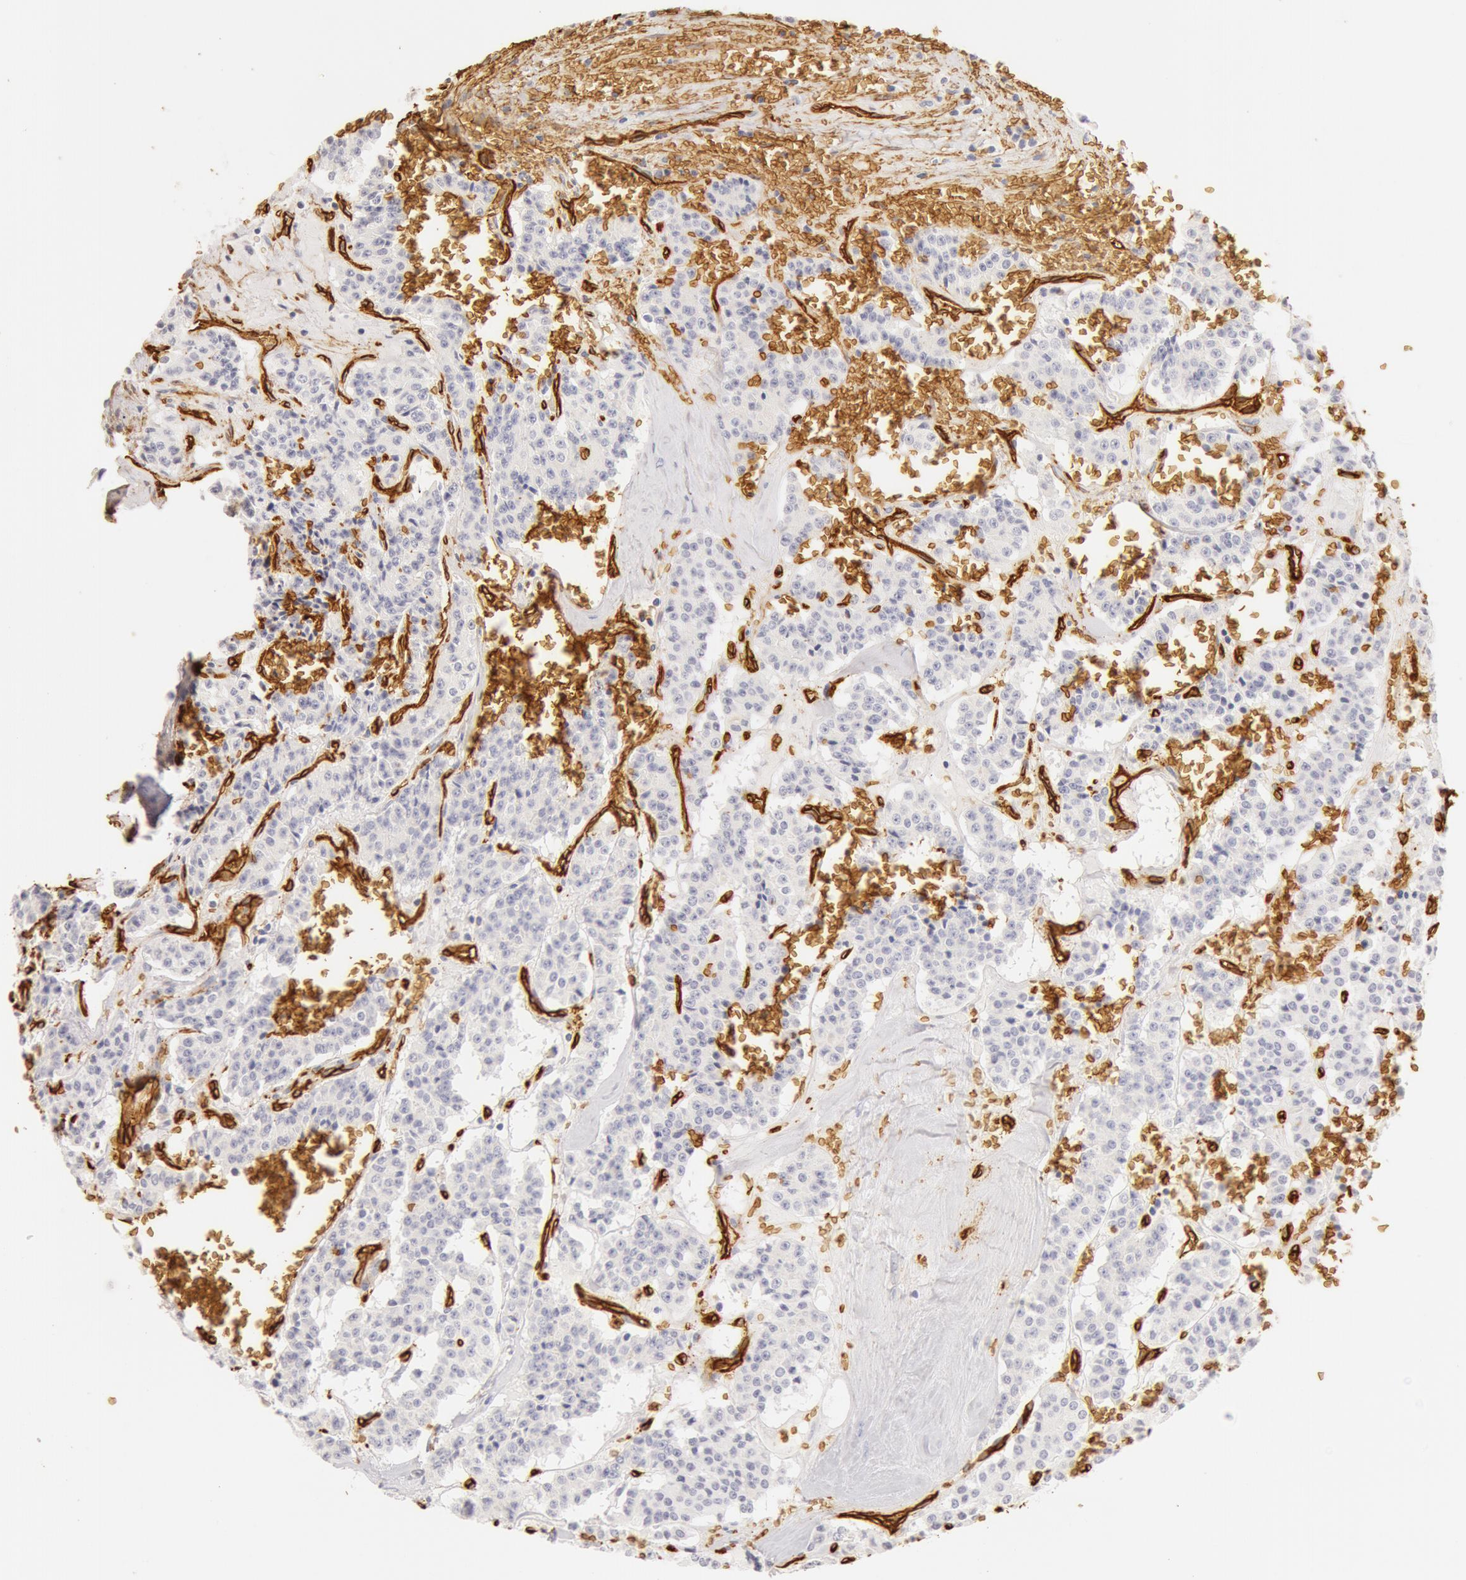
{"staining": {"intensity": "negative", "quantity": "none", "location": "none"}, "tissue": "carcinoid", "cell_type": "Tumor cells", "image_type": "cancer", "snomed": [{"axis": "morphology", "description": "Carcinoid, malignant, NOS"}, {"axis": "topography", "description": "Bronchus"}], "caption": "This histopathology image is of malignant carcinoid stained with IHC to label a protein in brown with the nuclei are counter-stained blue. There is no expression in tumor cells.", "gene": "AQP1", "patient": {"sex": "male", "age": 55}}